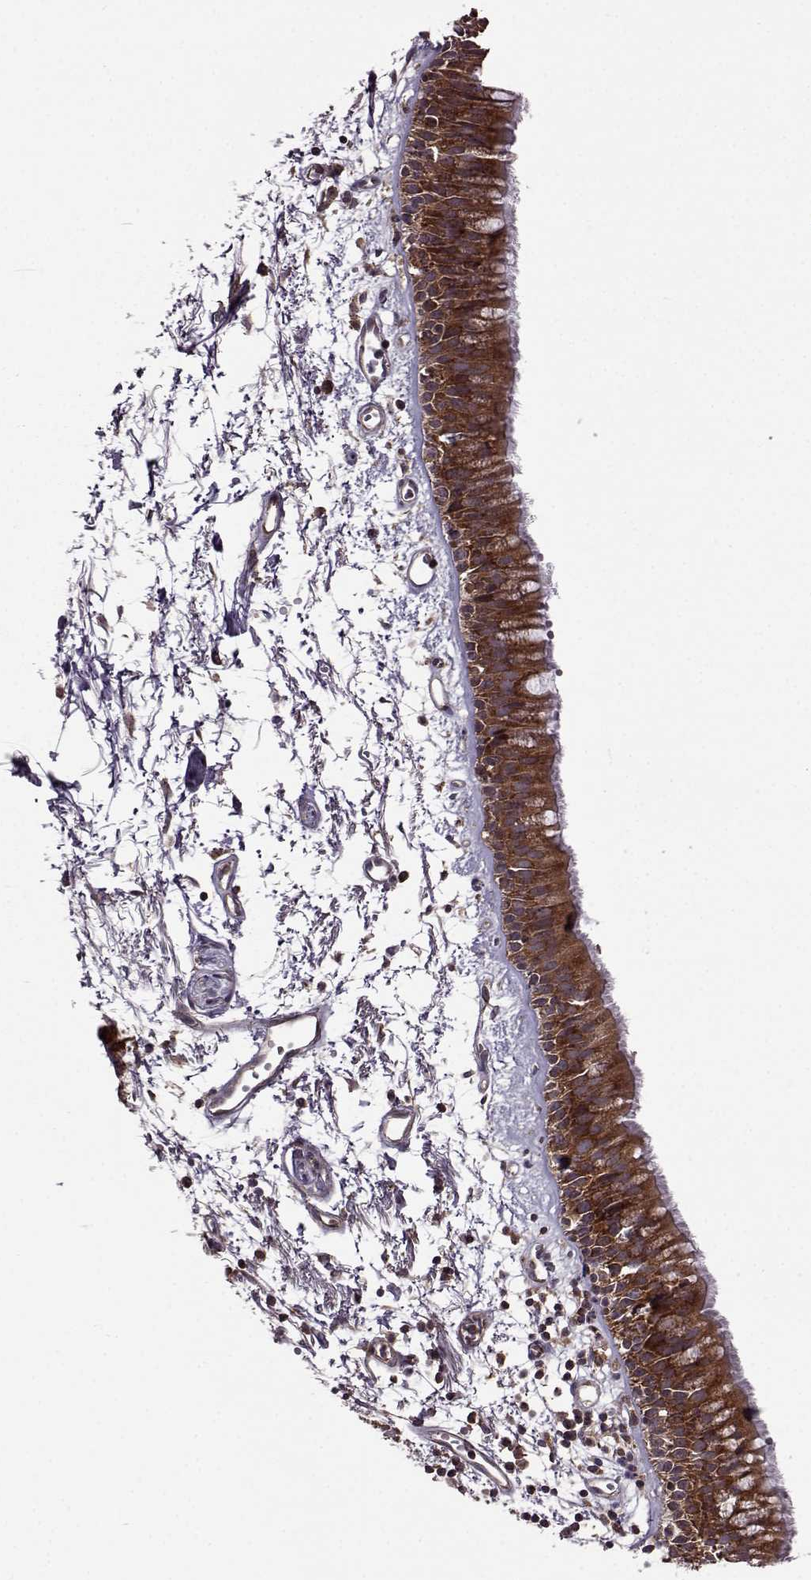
{"staining": {"intensity": "strong", "quantity": ">75%", "location": "cytoplasmic/membranous"}, "tissue": "bronchus", "cell_type": "Respiratory epithelial cells", "image_type": "normal", "snomed": [{"axis": "morphology", "description": "Normal tissue, NOS"}, {"axis": "morphology", "description": "Squamous cell carcinoma, NOS"}, {"axis": "topography", "description": "Cartilage tissue"}, {"axis": "topography", "description": "Bronchus"}, {"axis": "topography", "description": "Lung"}], "caption": "An immunohistochemistry (IHC) micrograph of unremarkable tissue is shown. Protein staining in brown highlights strong cytoplasmic/membranous positivity in bronchus within respiratory epithelial cells.", "gene": "URI1", "patient": {"sex": "male", "age": 66}}